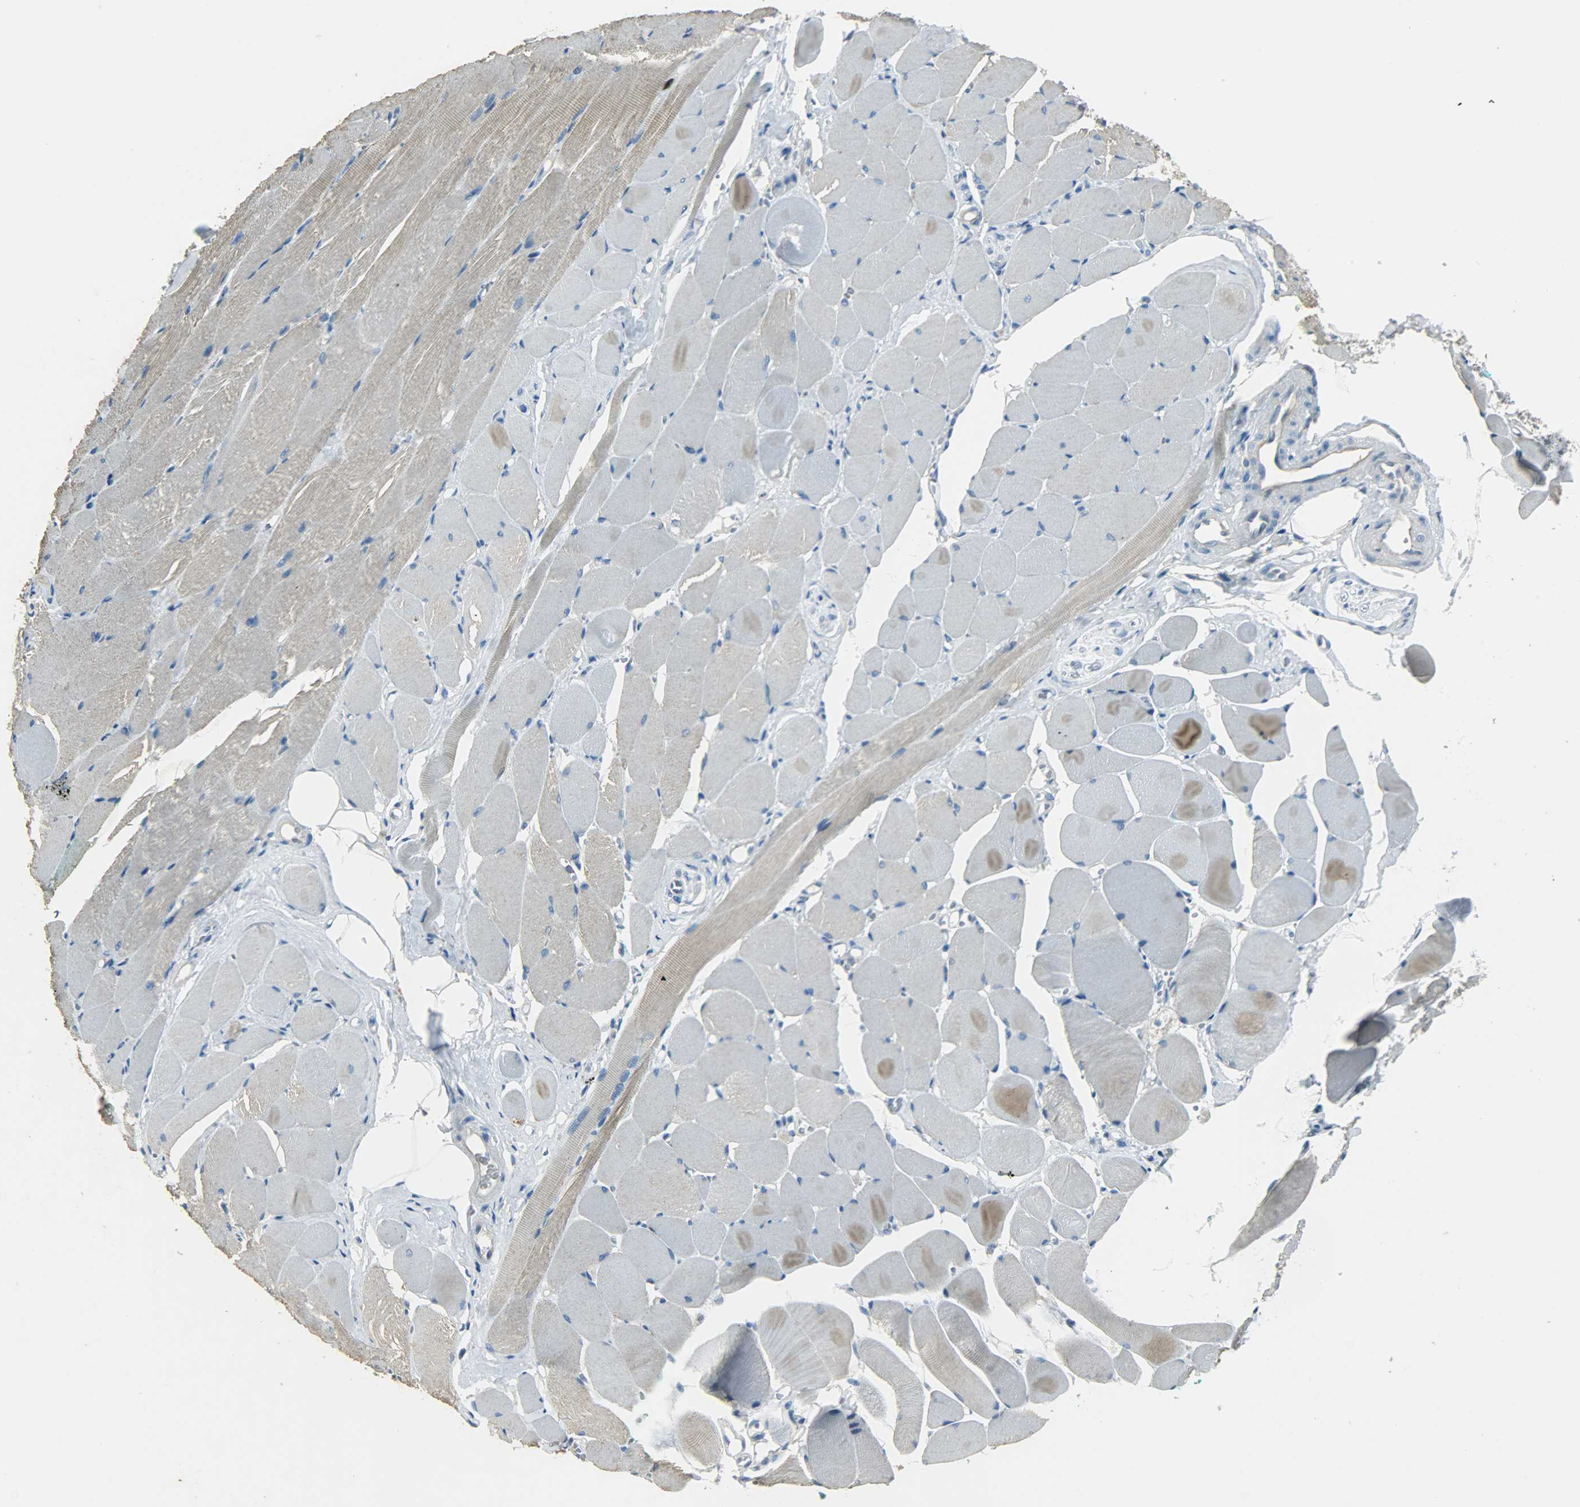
{"staining": {"intensity": "moderate", "quantity": "<25%", "location": "cytoplasmic/membranous"}, "tissue": "skeletal muscle", "cell_type": "Myocytes", "image_type": "normal", "snomed": [{"axis": "morphology", "description": "Normal tissue, NOS"}, {"axis": "topography", "description": "Skeletal muscle"}, {"axis": "topography", "description": "Peripheral nerve tissue"}], "caption": "An immunohistochemistry (IHC) photomicrograph of unremarkable tissue is shown. Protein staining in brown labels moderate cytoplasmic/membranous positivity in skeletal muscle within myocytes. (brown staining indicates protein expression, while blue staining denotes nuclei).", "gene": "TPX2", "patient": {"sex": "female", "age": 84}}